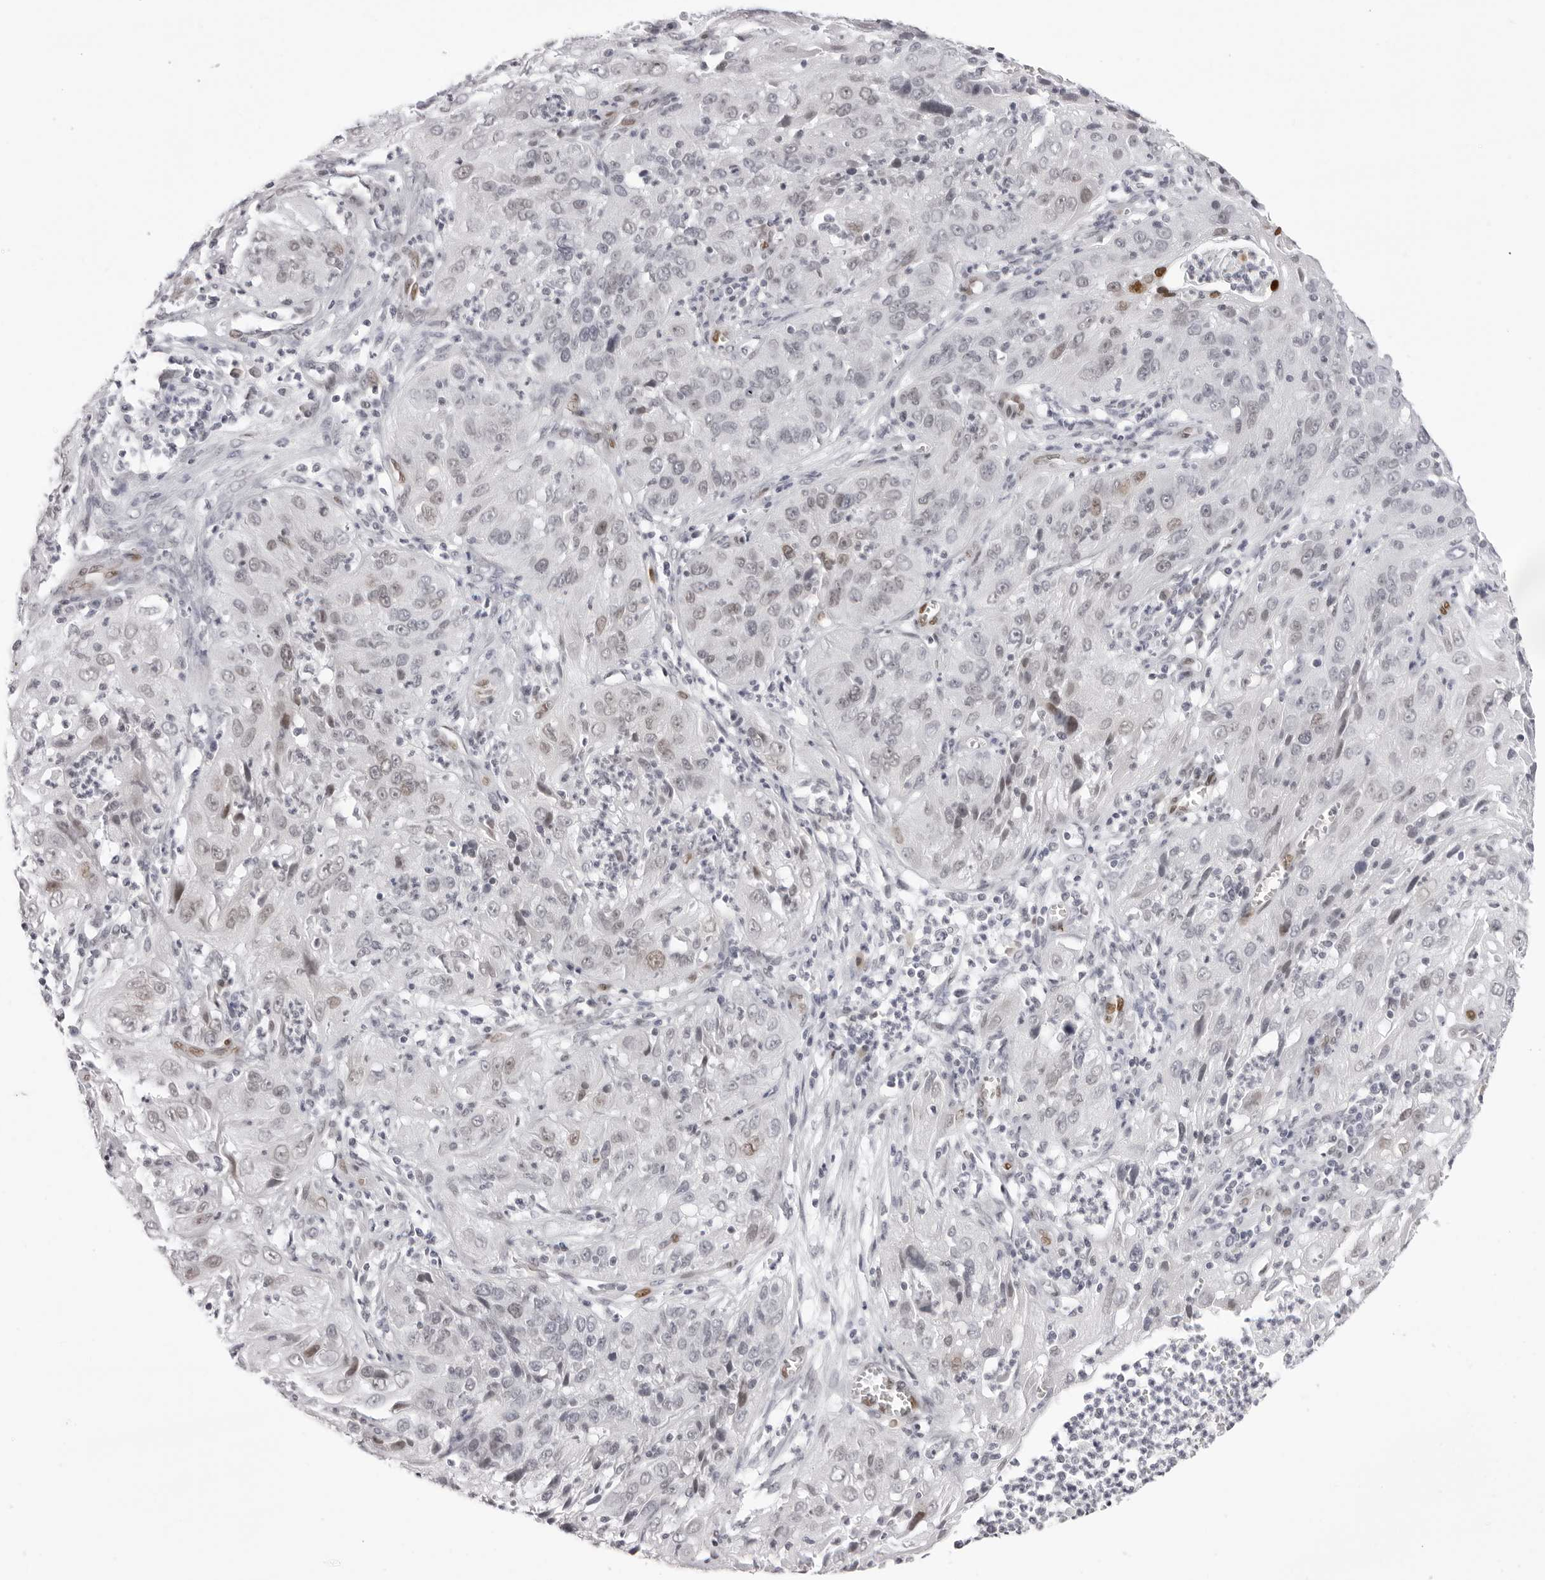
{"staining": {"intensity": "weak", "quantity": "<25%", "location": "nuclear"}, "tissue": "cervical cancer", "cell_type": "Tumor cells", "image_type": "cancer", "snomed": [{"axis": "morphology", "description": "Squamous cell carcinoma, NOS"}, {"axis": "topography", "description": "Cervix"}], "caption": "Immunohistochemistry of human cervical cancer exhibits no expression in tumor cells.", "gene": "MAFK", "patient": {"sex": "female", "age": 32}}